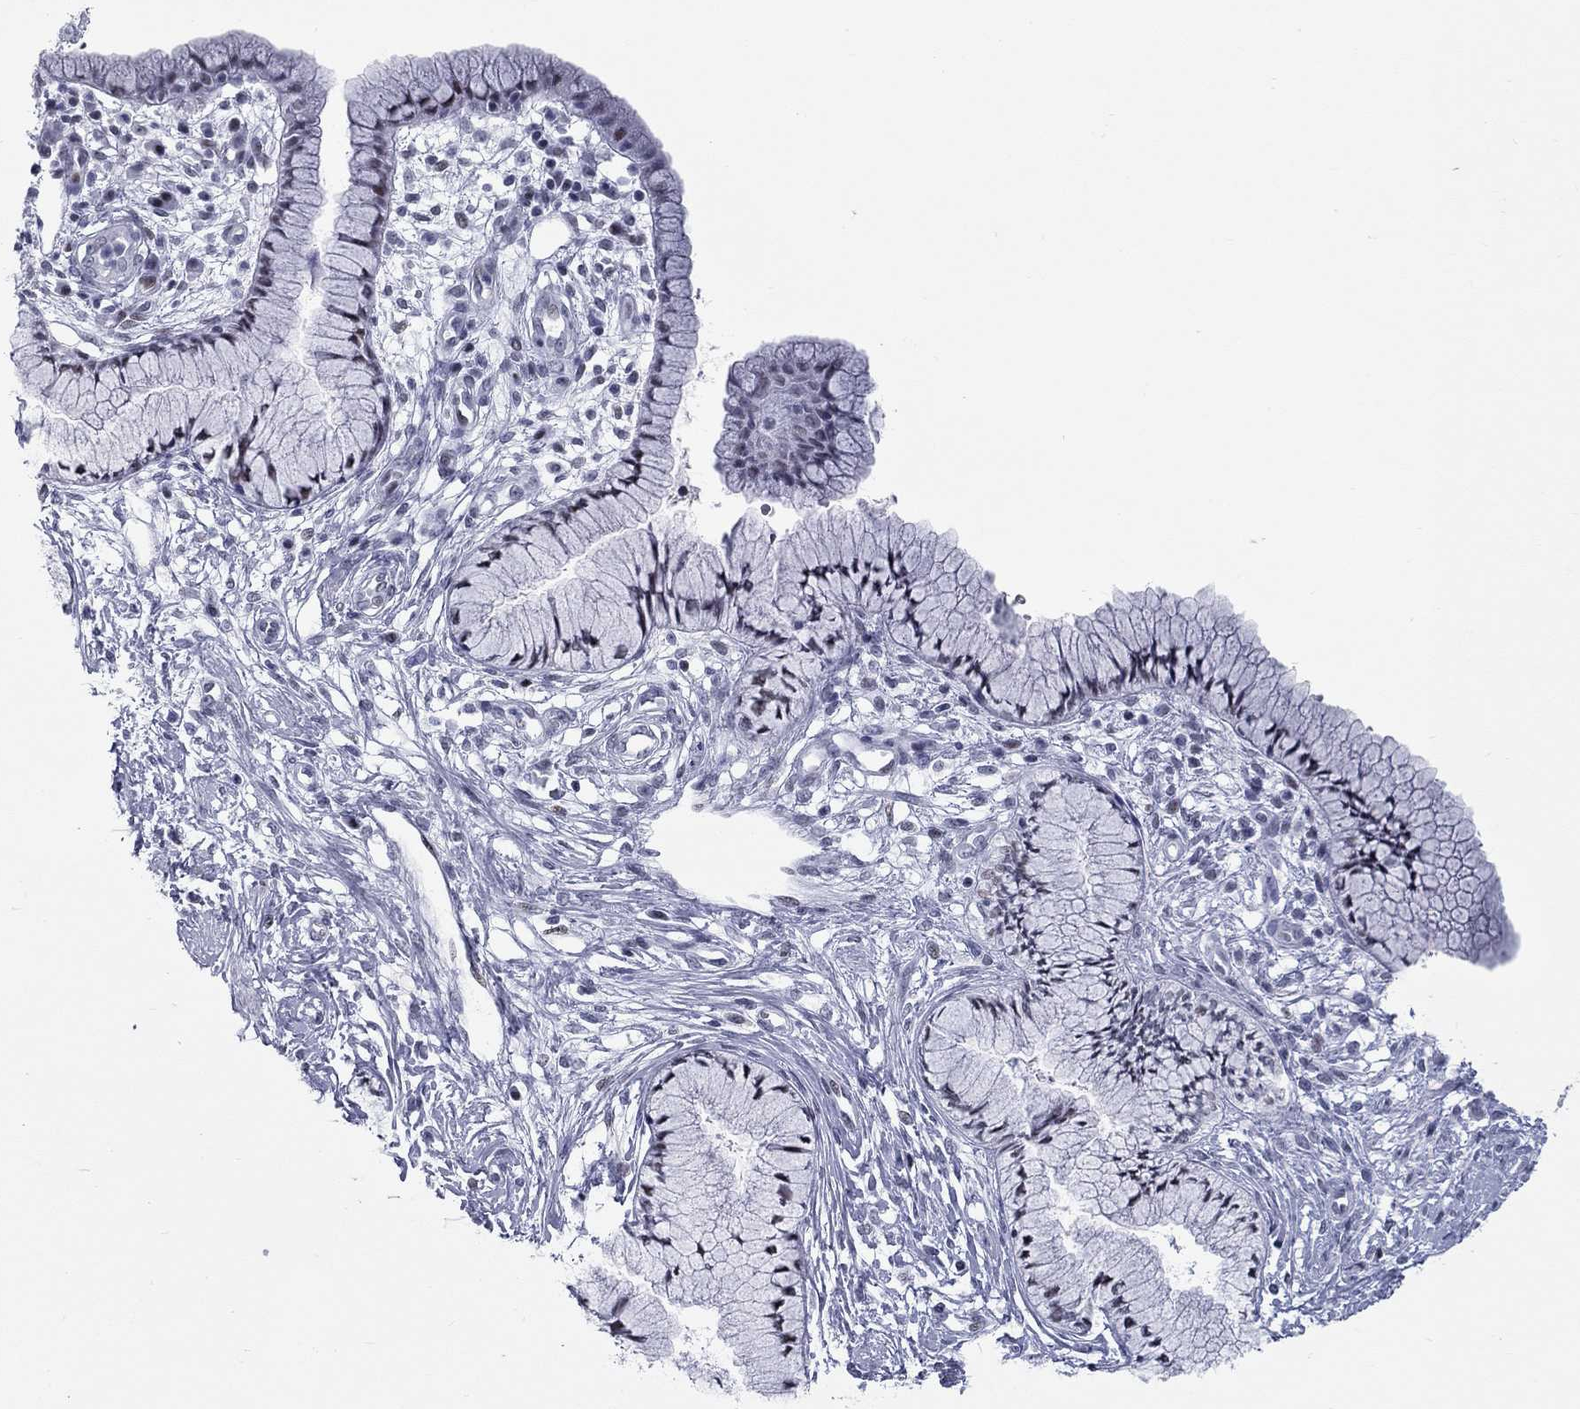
{"staining": {"intensity": "negative", "quantity": "none", "location": "none"}, "tissue": "cervix", "cell_type": "Glandular cells", "image_type": "normal", "snomed": [{"axis": "morphology", "description": "Normal tissue, NOS"}, {"axis": "topography", "description": "Cervix"}], "caption": "A micrograph of cervix stained for a protein exhibits no brown staining in glandular cells.", "gene": "ASF1B", "patient": {"sex": "female", "age": 37}}